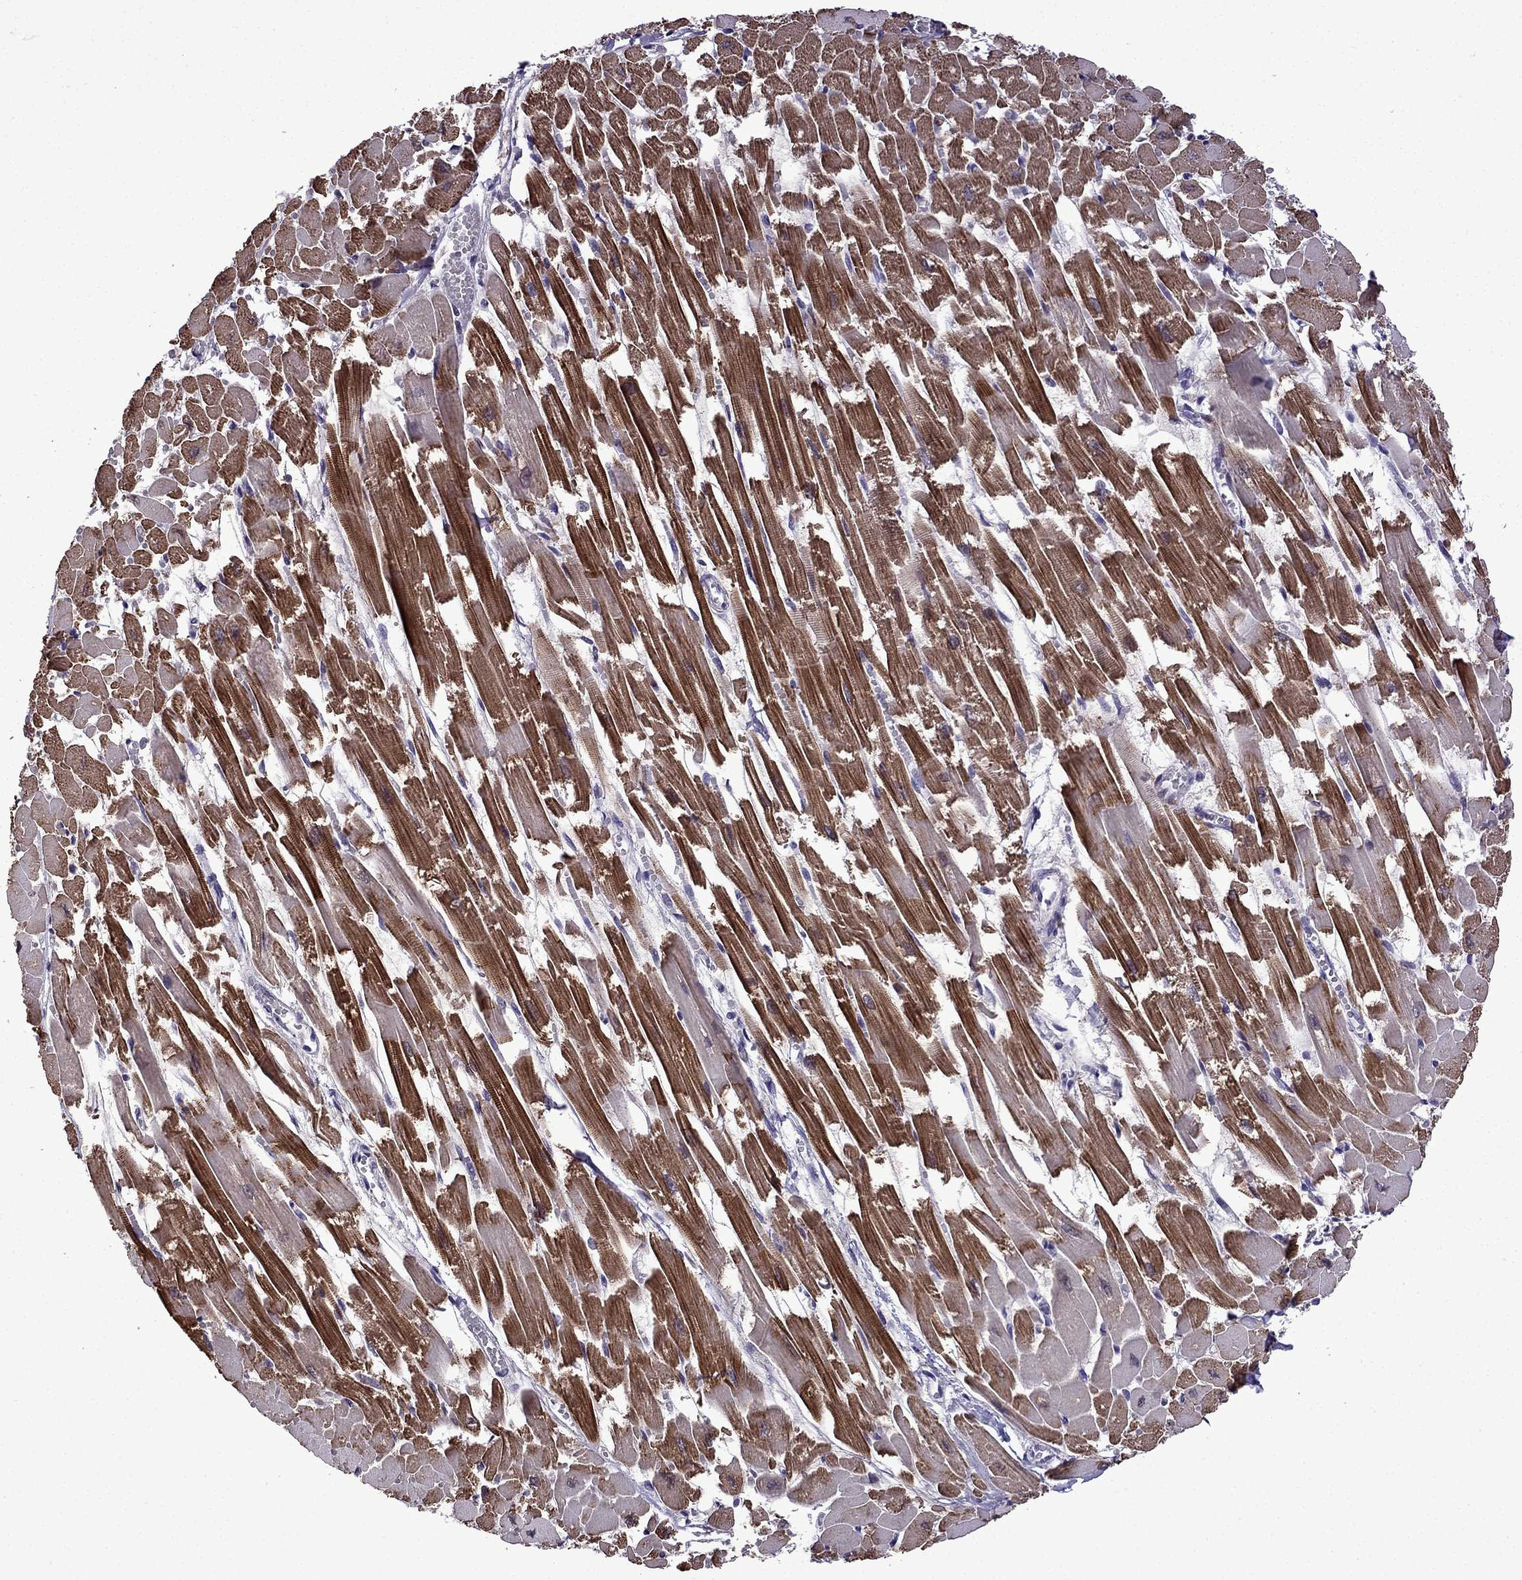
{"staining": {"intensity": "strong", "quantity": ">75%", "location": "cytoplasmic/membranous"}, "tissue": "heart muscle", "cell_type": "Cardiomyocytes", "image_type": "normal", "snomed": [{"axis": "morphology", "description": "Normal tissue, NOS"}, {"axis": "topography", "description": "Heart"}], "caption": "Protein analysis of unremarkable heart muscle shows strong cytoplasmic/membranous positivity in about >75% of cardiomyocytes. (DAB IHC with brightfield microscopy, high magnification).", "gene": "TTN", "patient": {"sex": "female", "age": 52}}